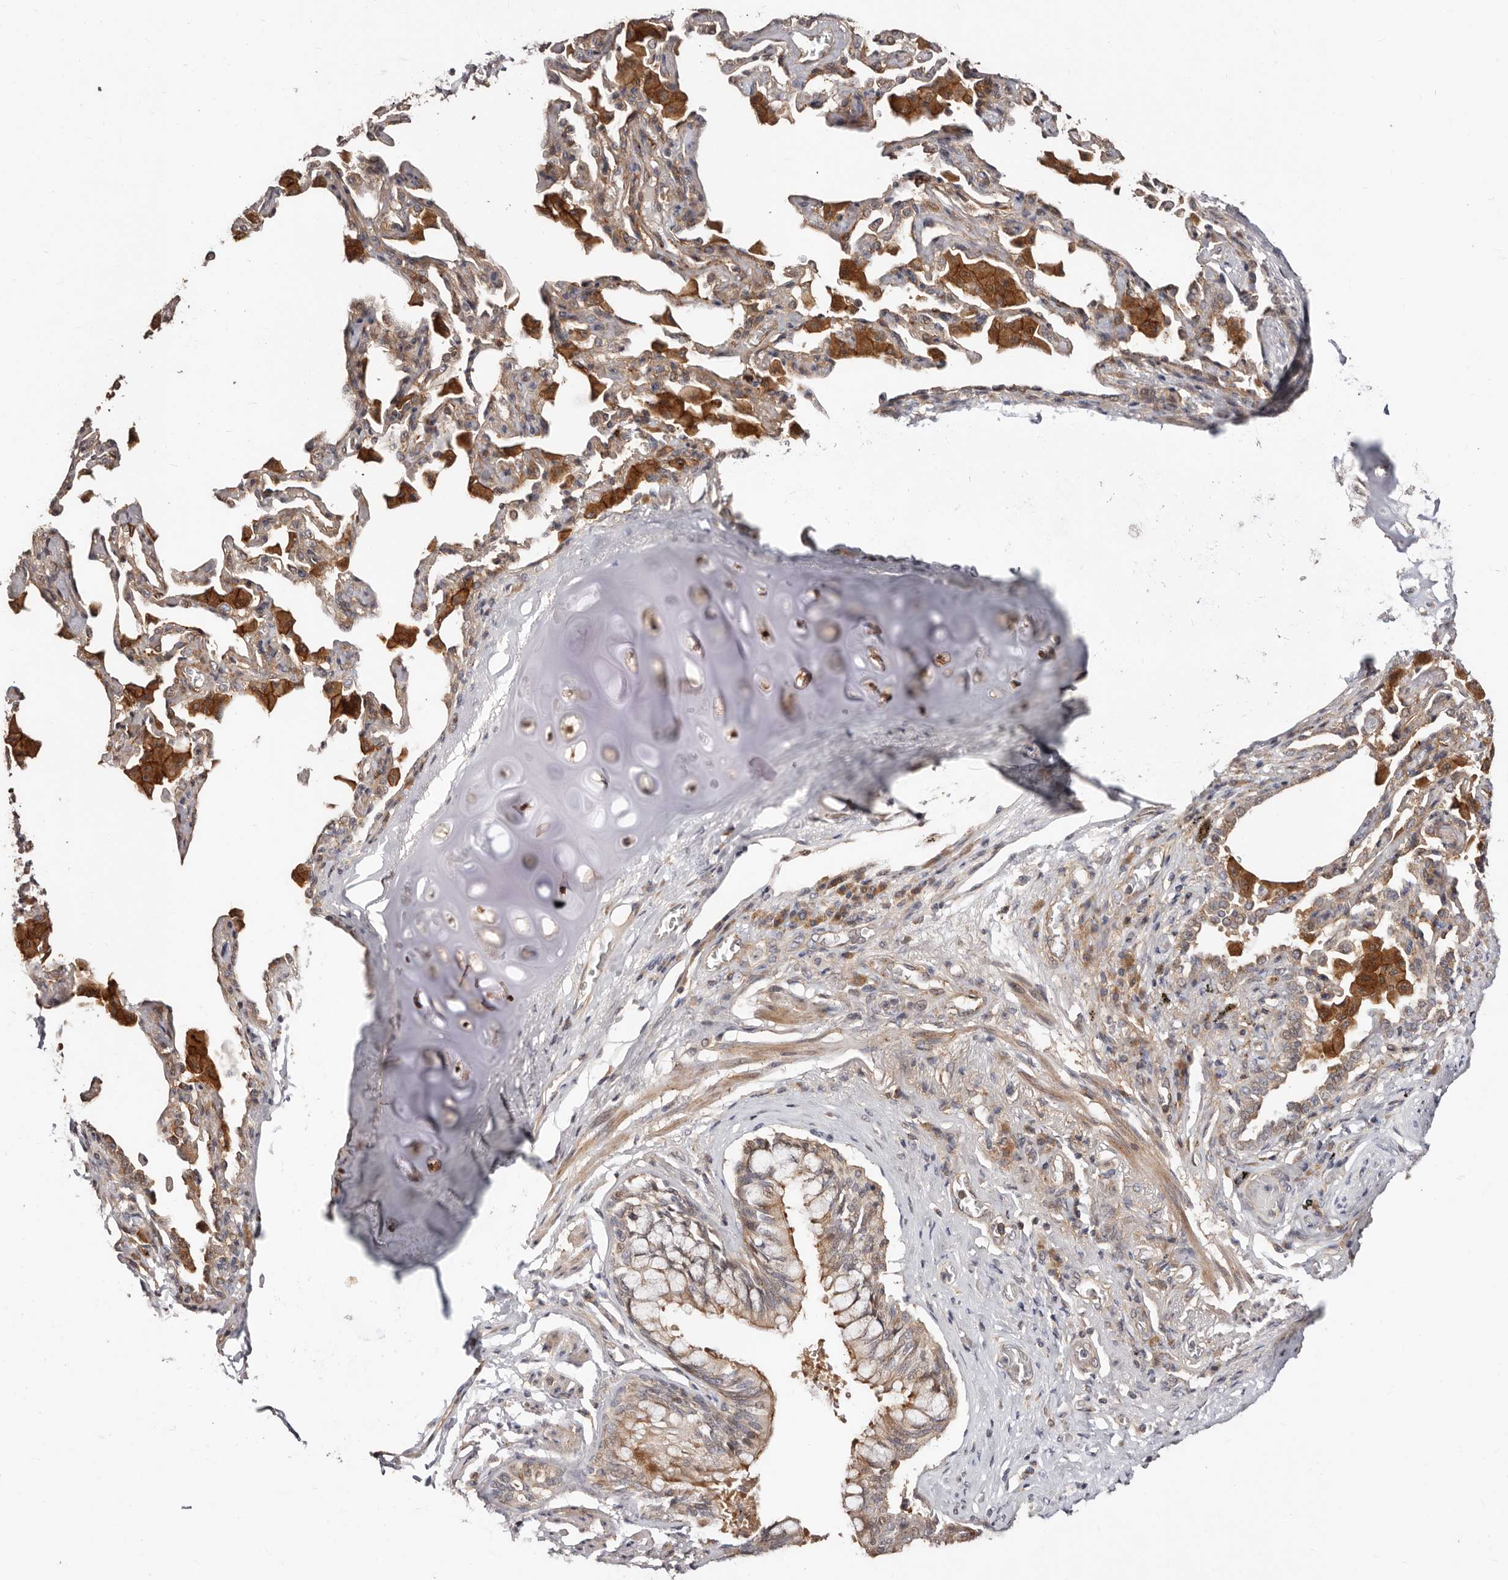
{"staining": {"intensity": "moderate", "quantity": ">75%", "location": "cytoplasmic/membranous"}, "tissue": "bronchus", "cell_type": "Respiratory epithelial cells", "image_type": "normal", "snomed": [{"axis": "morphology", "description": "Normal tissue, NOS"}, {"axis": "morphology", "description": "Inflammation, NOS"}, {"axis": "topography", "description": "Lung"}], "caption": "Moderate cytoplasmic/membranous staining for a protein is appreciated in about >75% of respiratory epithelial cells of unremarkable bronchus using IHC.", "gene": "APOL6", "patient": {"sex": "female", "age": 46}}